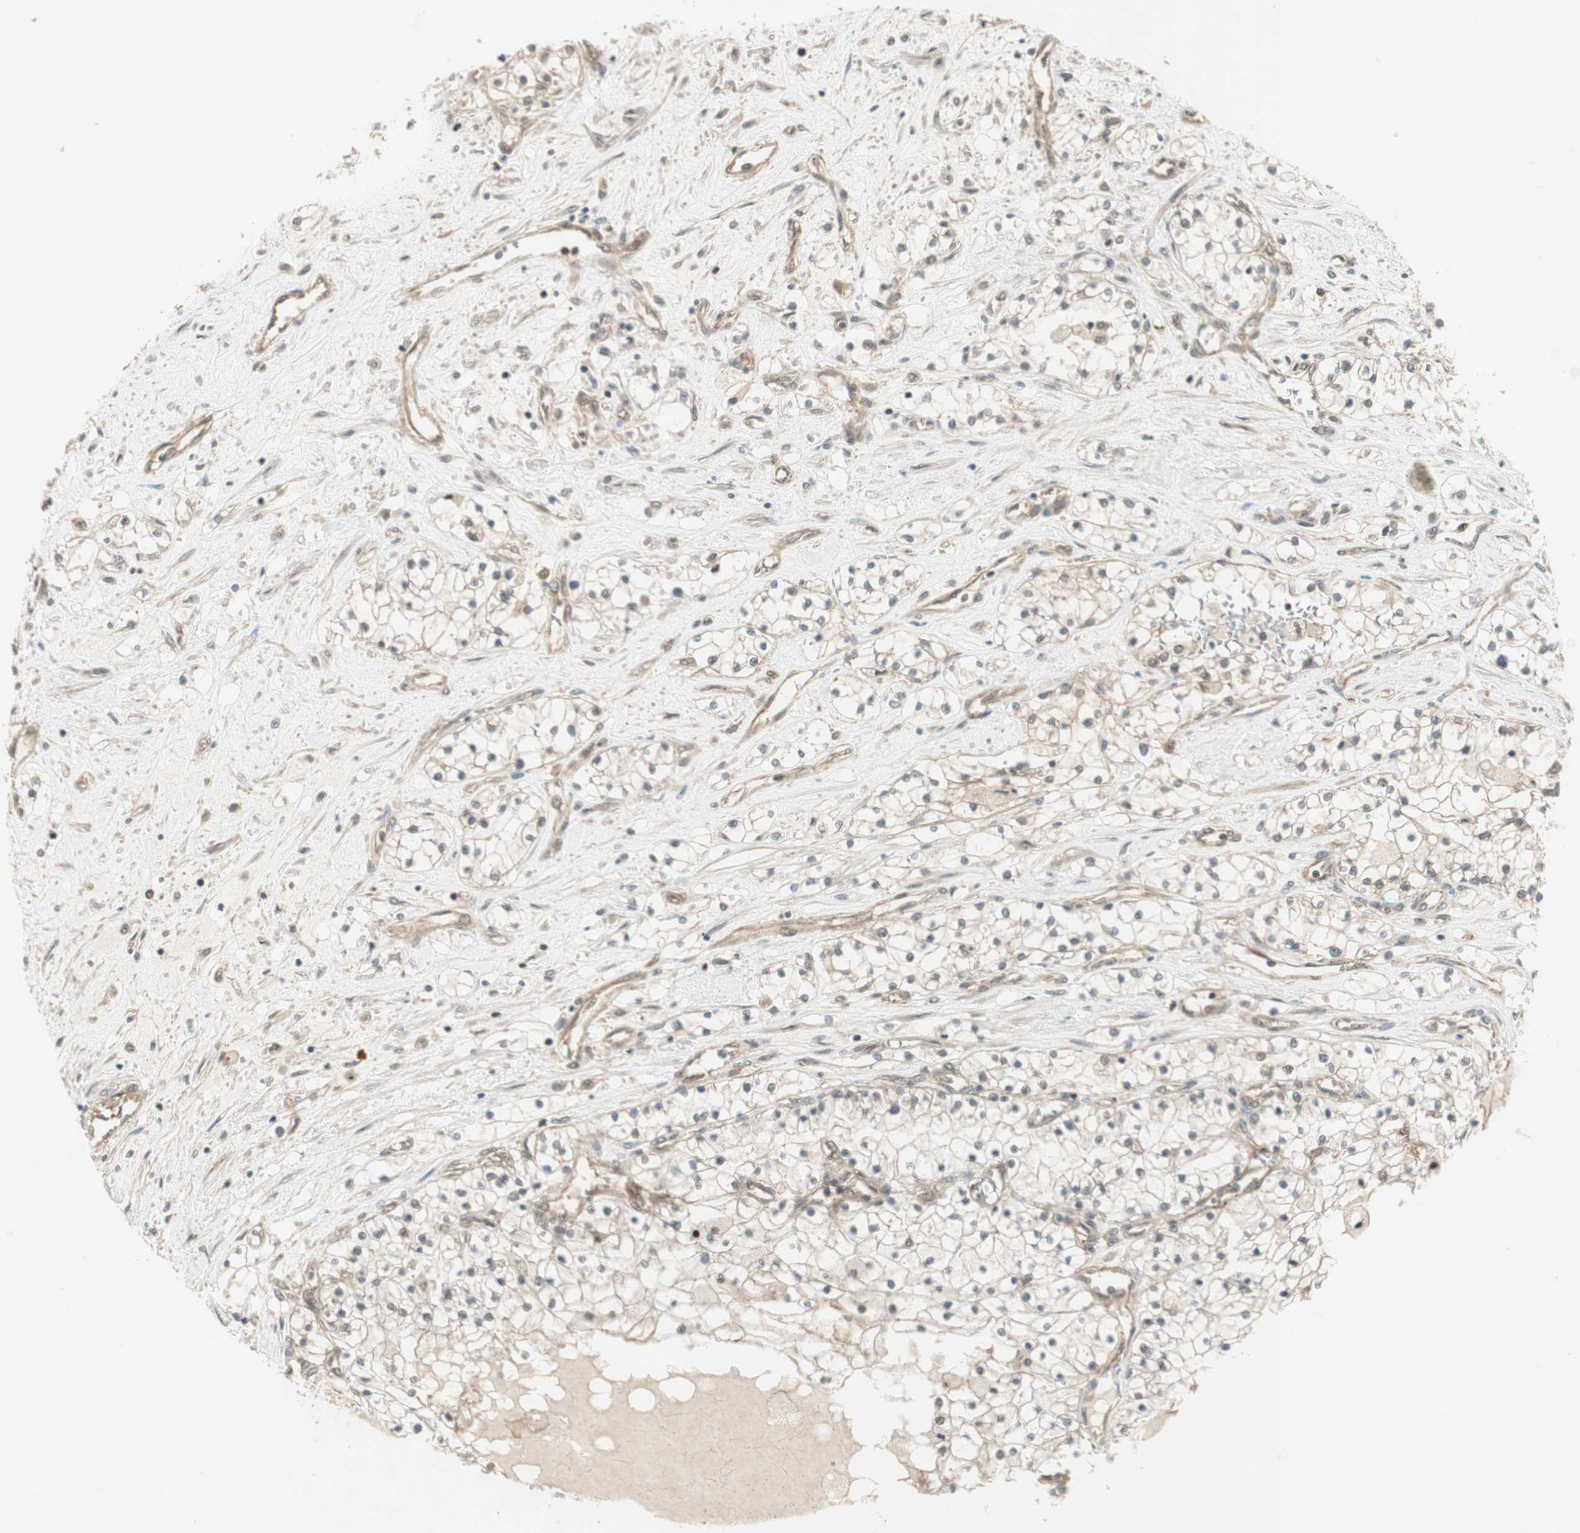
{"staining": {"intensity": "weak", "quantity": "25%-75%", "location": "cytoplasmic/membranous"}, "tissue": "renal cancer", "cell_type": "Tumor cells", "image_type": "cancer", "snomed": [{"axis": "morphology", "description": "Adenocarcinoma, NOS"}, {"axis": "topography", "description": "Kidney"}], "caption": "IHC staining of renal cancer (adenocarcinoma), which reveals low levels of weak cytoplasmic/membranous expression in about 25%-75% of tumor cells indicating weak cytoplasmic/membranous protein positivity. The staining was performed using DAB (3,3'-diaminobenzidine) (brown) for protein detection and nuclei were counterstained in hematoxylin (blue).", "gene": "PSMD8", "patient": {"sex": "male", "age": 68}}